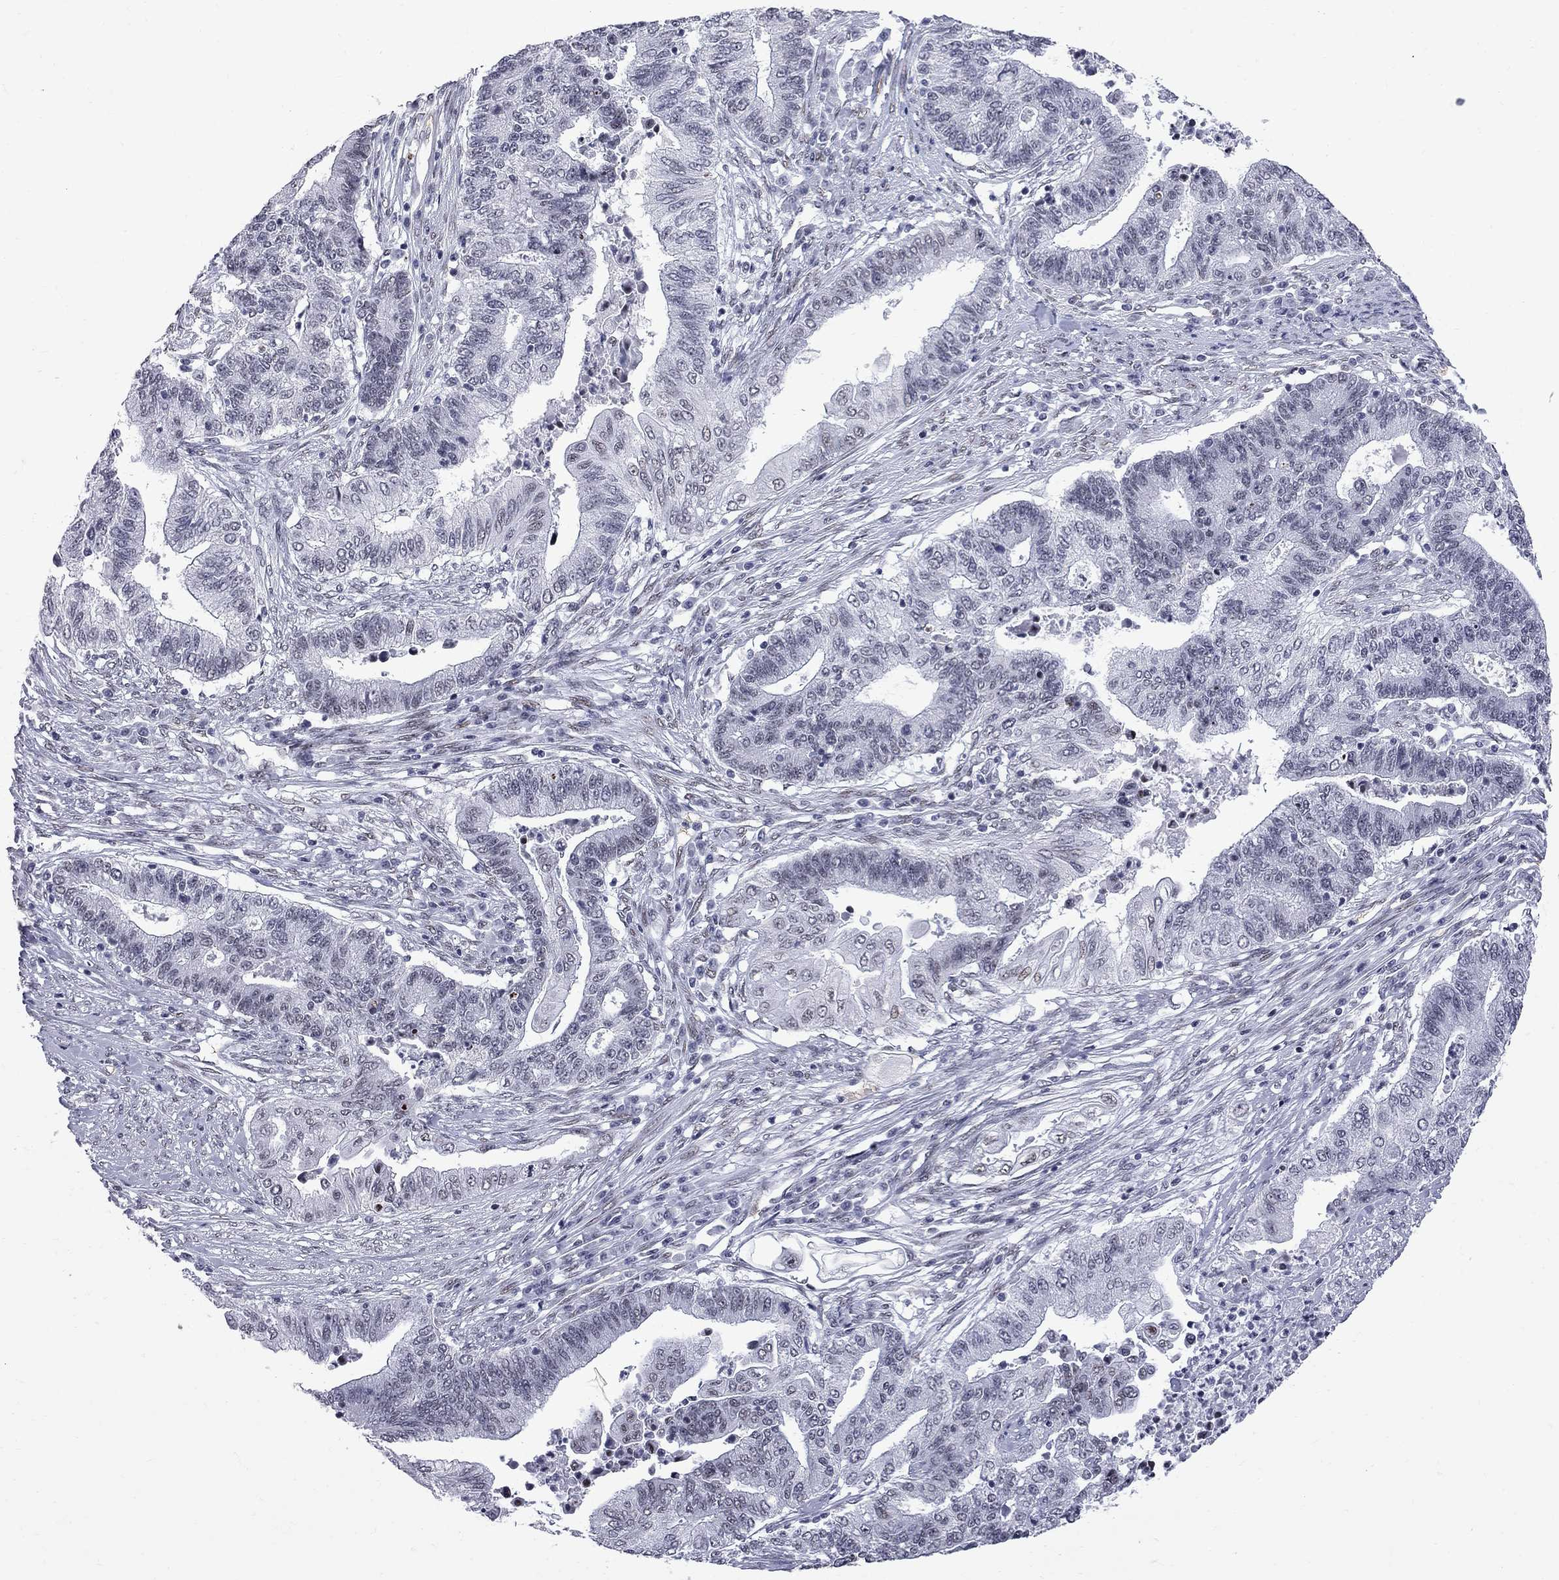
{"staining": {"intensity": "negative", "quantity": "none", "location": "none"}, "tissue": "endometrial cancer", "cell_type": "Tumor cells", "image_type": "cancer", "snomed": [{"axis": "morphology", "description": "Adenocarcinoma, NOS"}, {"axis": "topography", "description": "Uterus"}, {"axis": "topography", "description": "Endometrium"}], "caption": "Protein analysis of endometrial adenocarcinoma demonstrates no significant staining in tumor cells.", "gene": "ZBTB47", "patient": {"sex": "female", "age": 54}}